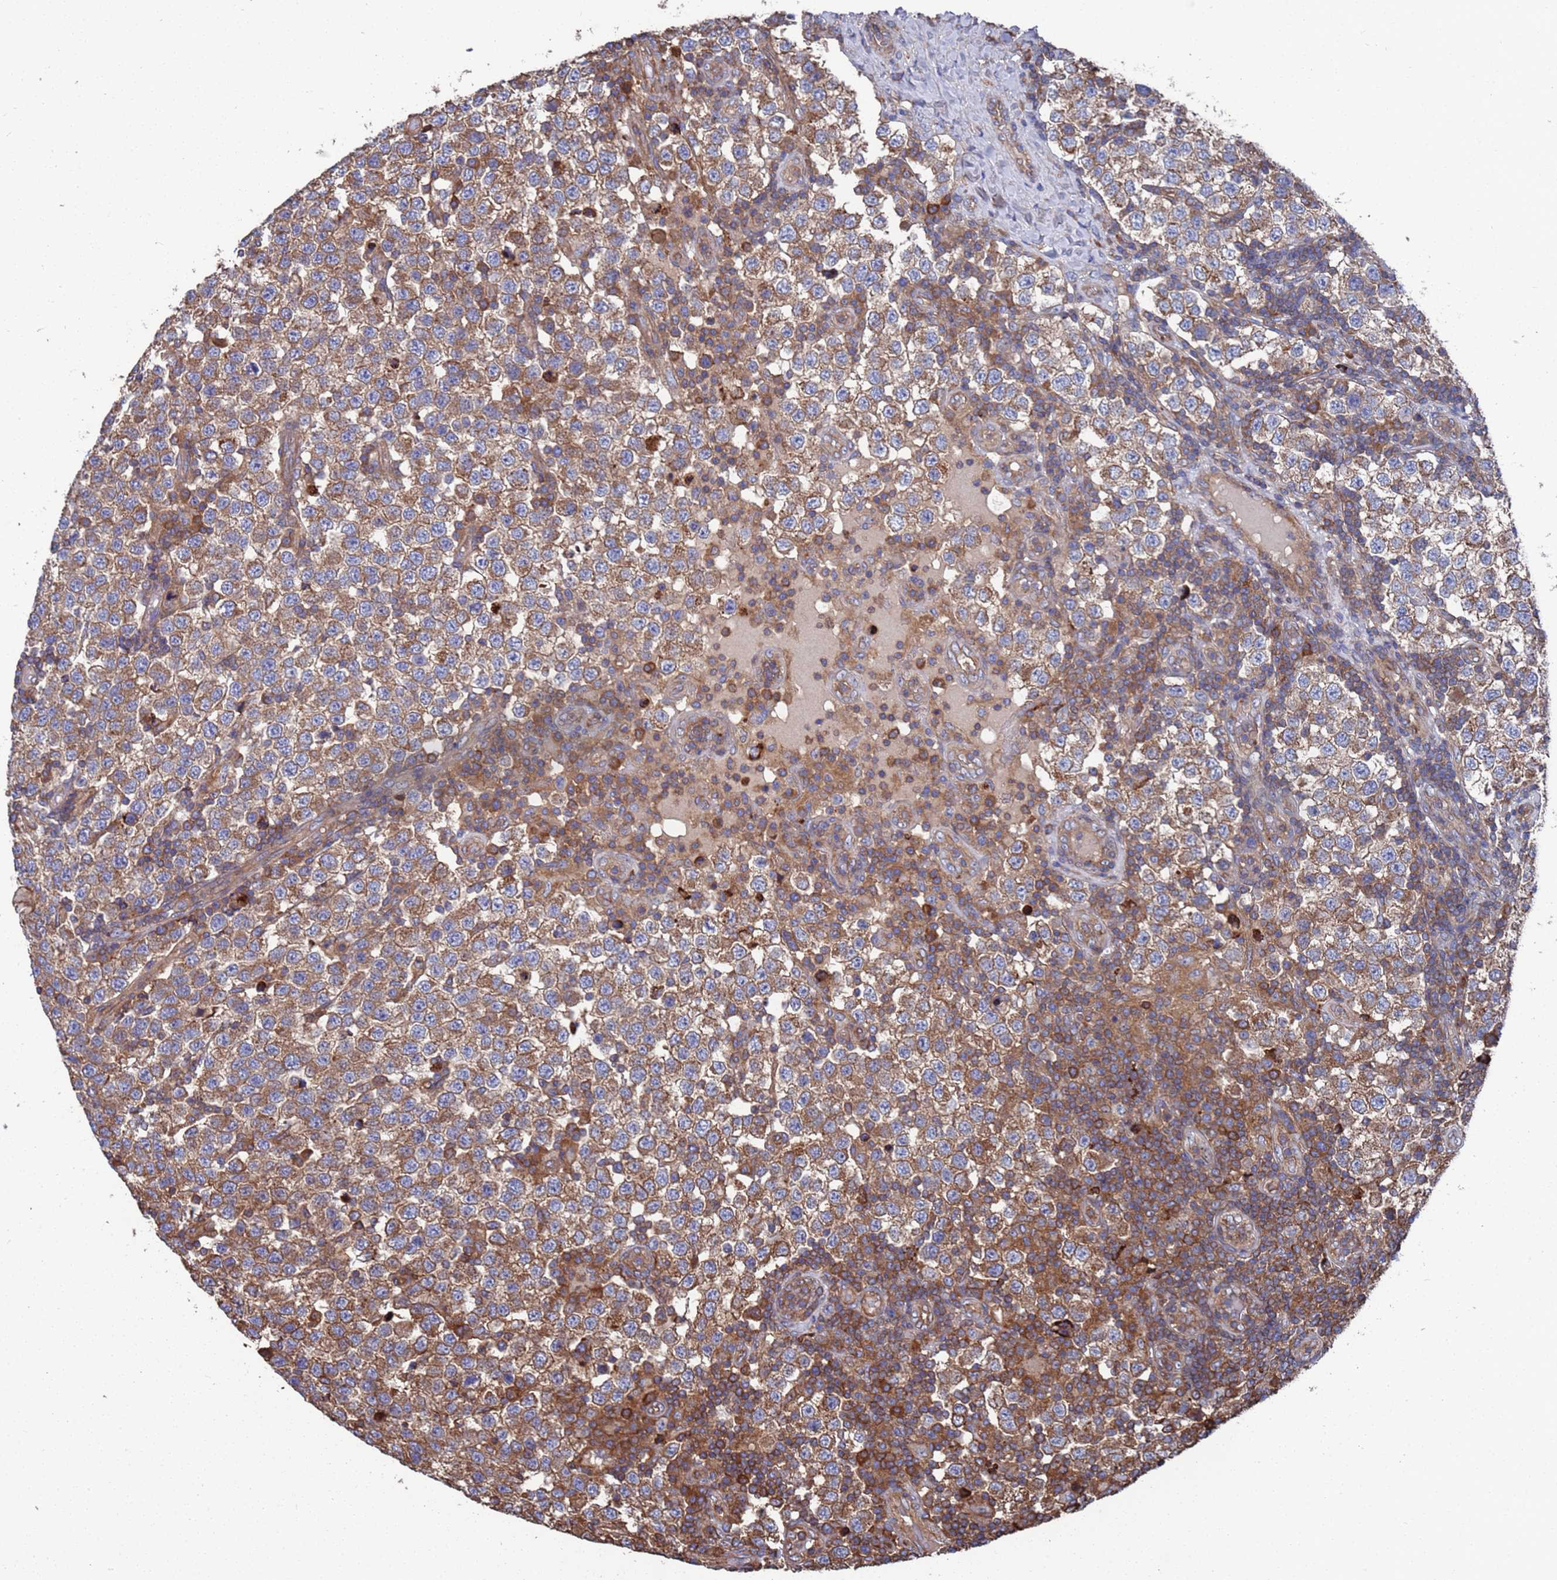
{"staining": {"intensity": "moderate", "quantity": ">75%", "location": "cytoplasmic/membranous"}, "tissue": "testis cancer", "cell_type": "Tumor cells", "image_type": "cancer", "snomed": [{"axis": "morphology", "description": "Seminoma, NOS"}, {"axis": "topography", "description": "Testis"}], "caption": "High-power microscopy captured an immunohistochemistry histopathology image of seminoma (testis), revealing moderate cytoplasmic/membranous positivity in about >75% of tumor cells.", "gene": "PYCR1", "patient": {"sex": "male", "age": 34}}